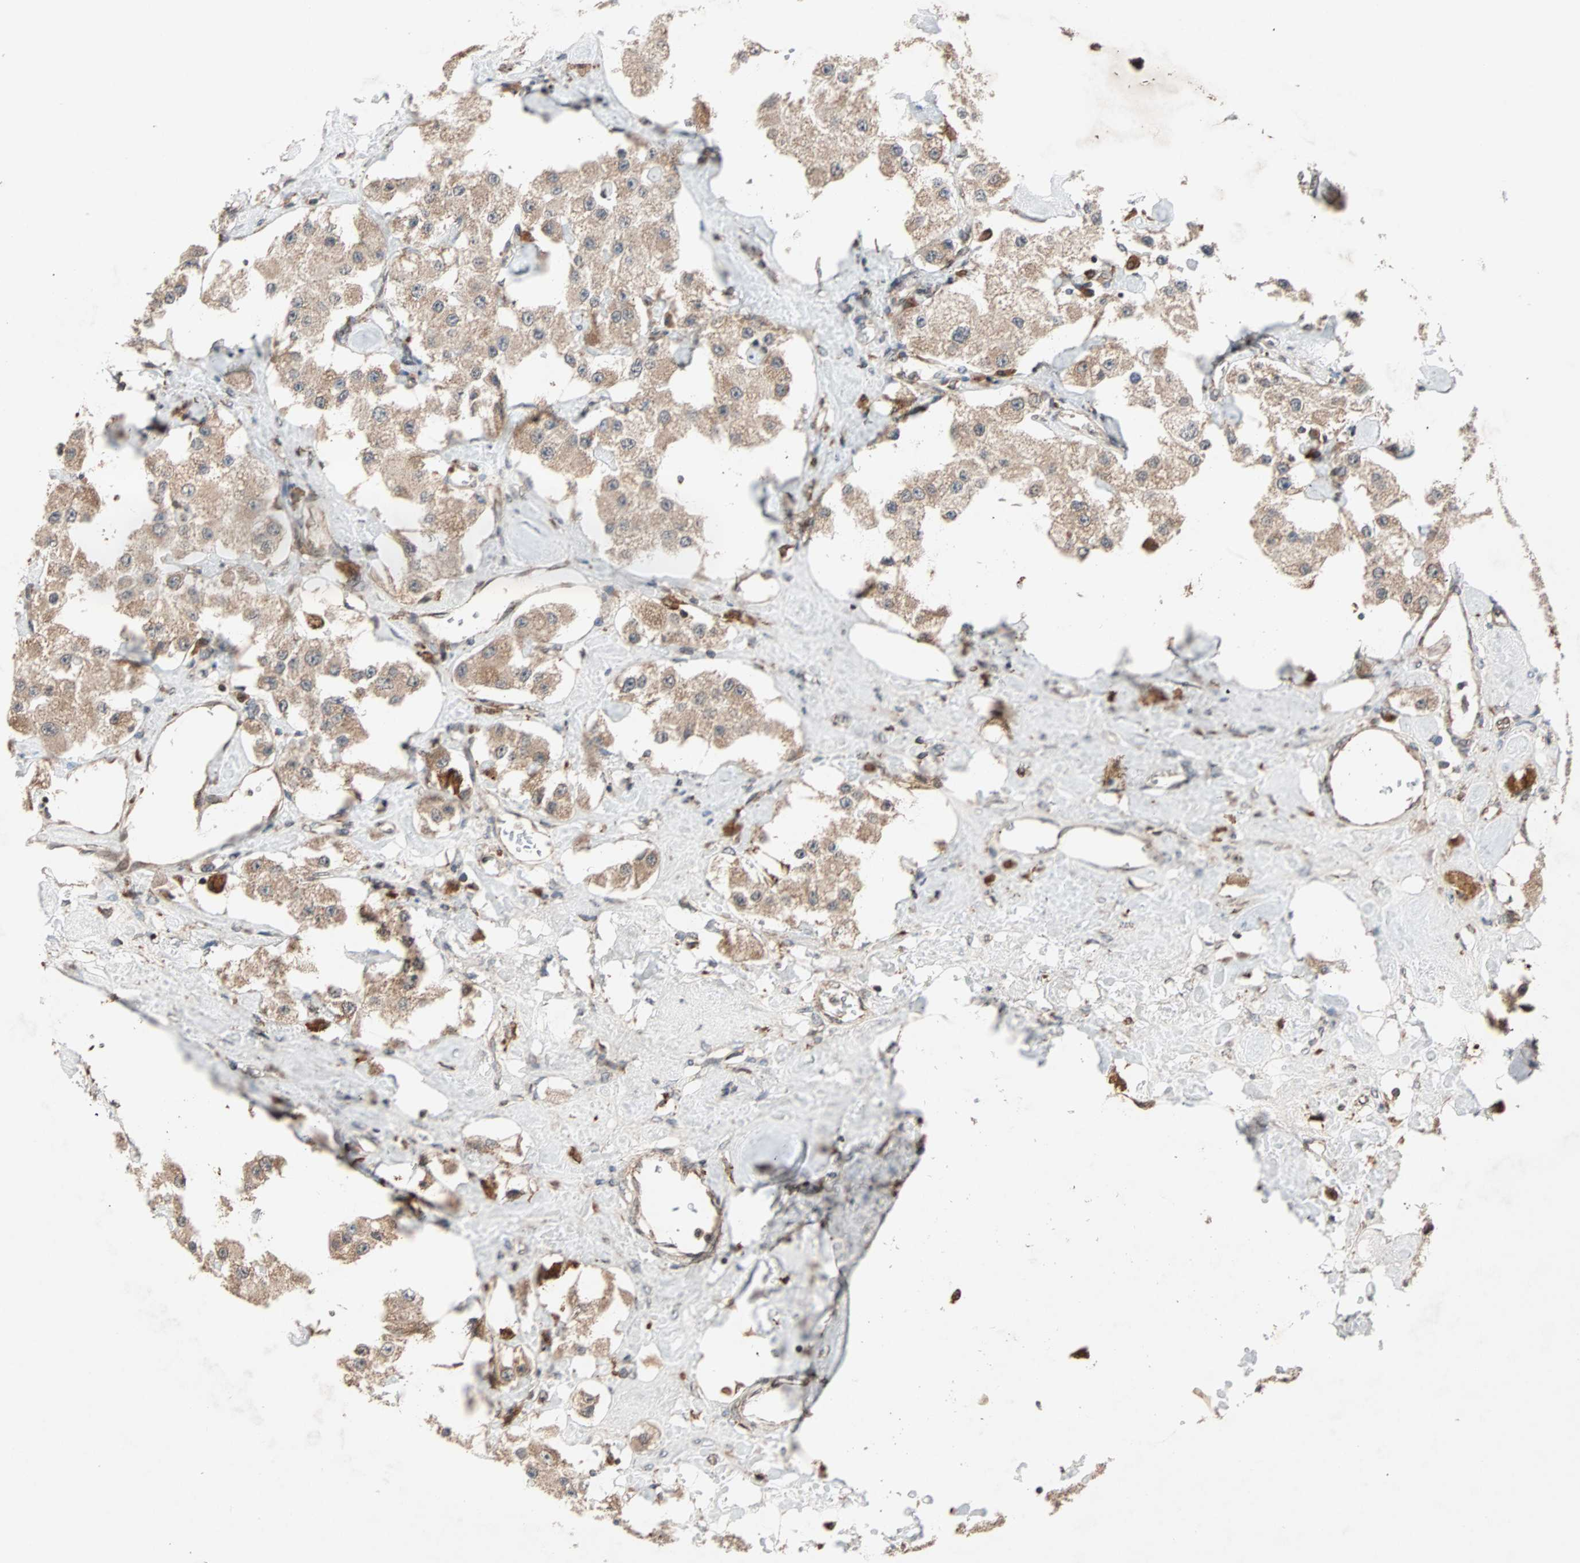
{"staining": {"intensity": "weak", "quantity": ">75%", "location": "cytoplasmic/membranous"}, "tissue": "carcinoid", "cell_type": "Tumor cells", "image_type": "cancer", "snomed": [{"axis": "morphology", "description": "Carcinoid, malignant, NOS"}, {"axis": "topography", "description": "Pancreas"}], "caption": "A micrograph showing weak cytoplasmic/membranous expression in approximately >75% of tumor cells in carcinoid, as visualized by brown immunohistochemical staining.", "gene": "AUP1", "patient": {"sex": "male", "age": 41}}